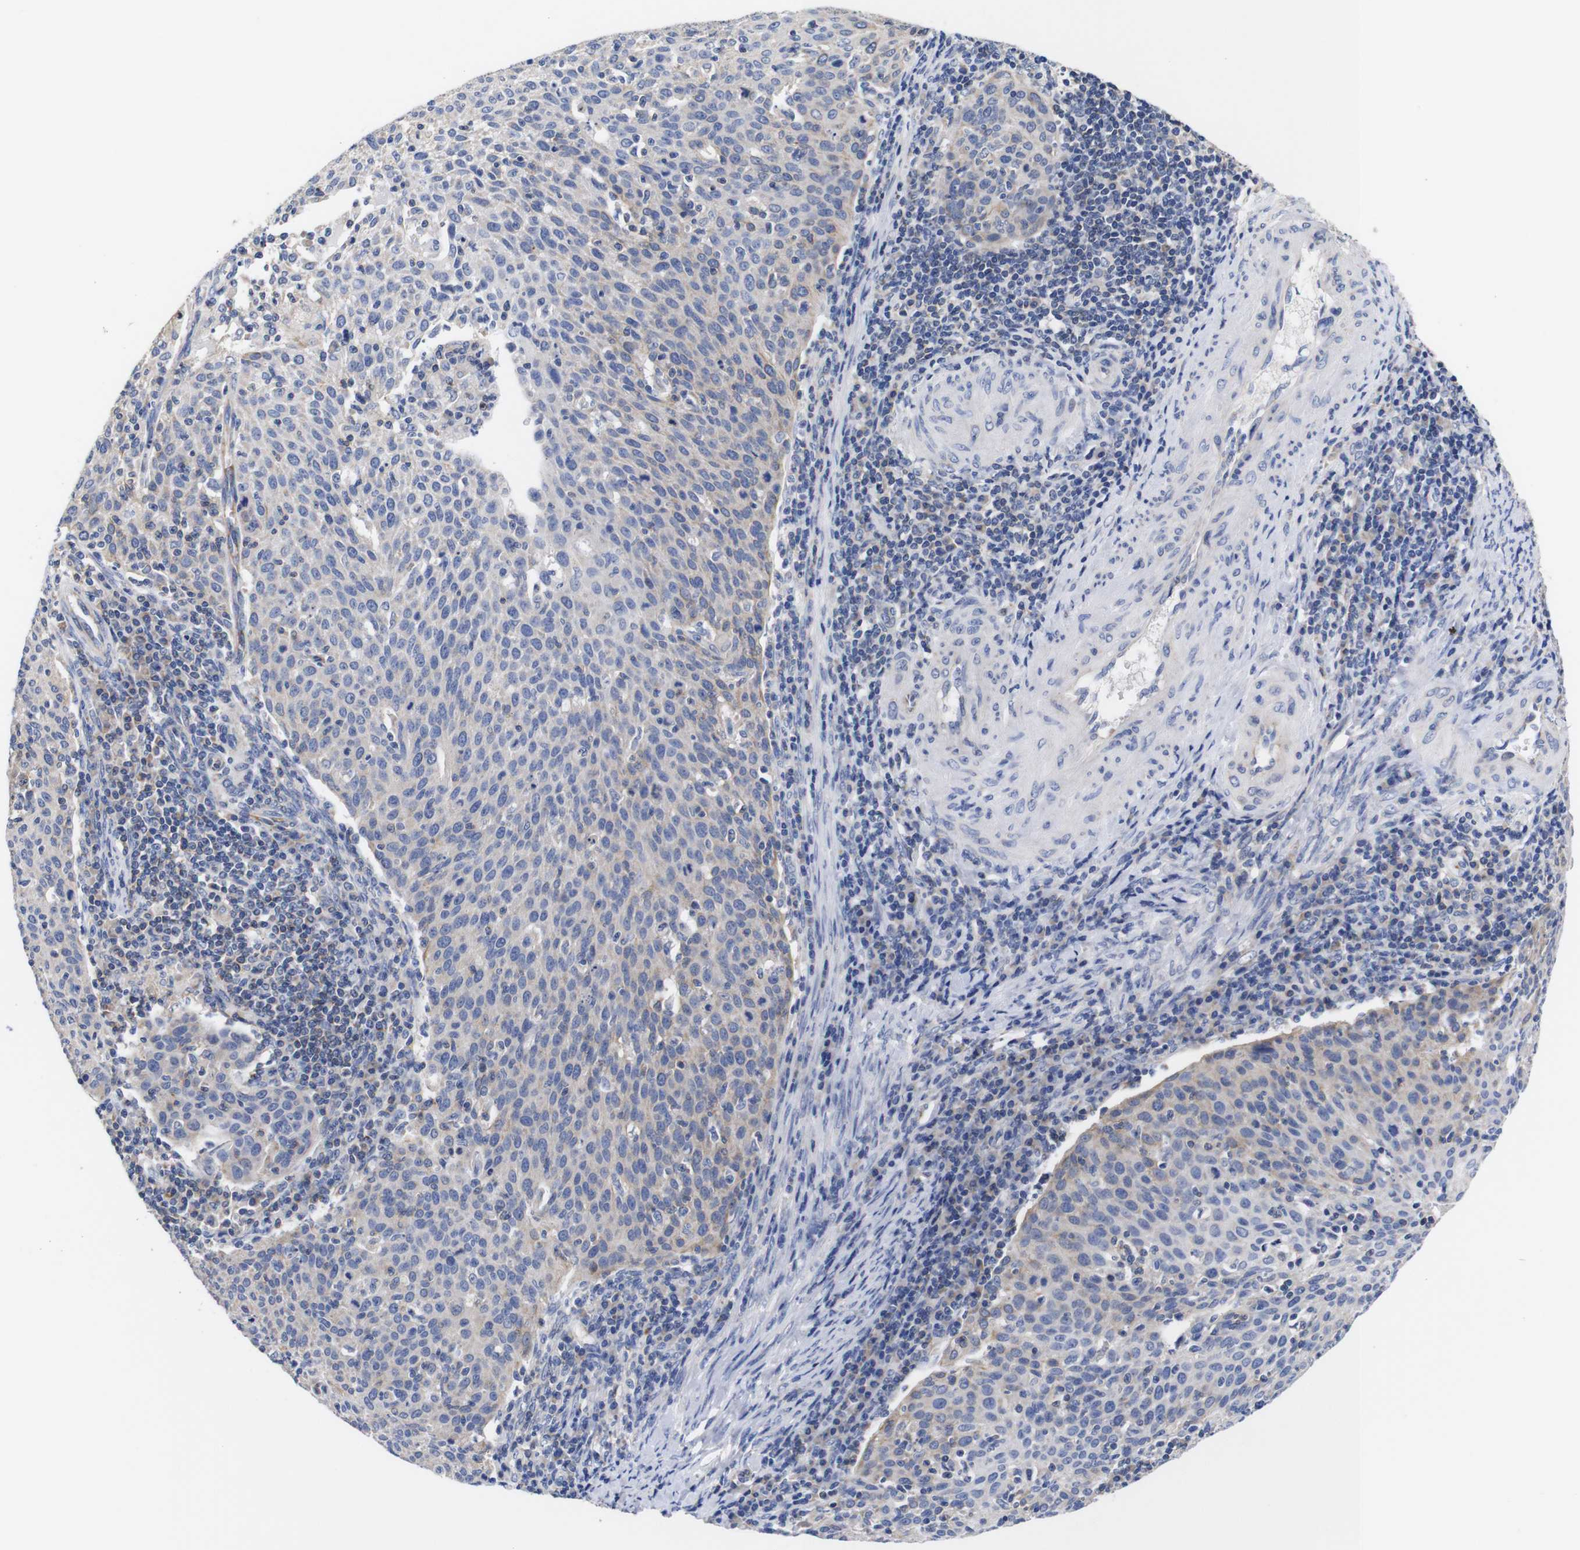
{"staining": {"intensity": "weak", "quantity": "<25%", "location": "cytoplasmic/membranous"}, "tissue": "cervical cancer", "cell_type": "Tumor cells", "image_type": "cancer", "snomed": [{"axis": "morphology", "description": "Squamous cell carcinoma, NOS"}, {"axis": "topography", "description": "Cervix"}], "caption": "DAB (3,3'-diaminobenzidine) immunohistochemical staining of squamous cell carcinoma (cervical) demonstrates no significant expression in tumor cells.", "gene": "OPN3", "patient": {"sex": "female", "age": 38}}